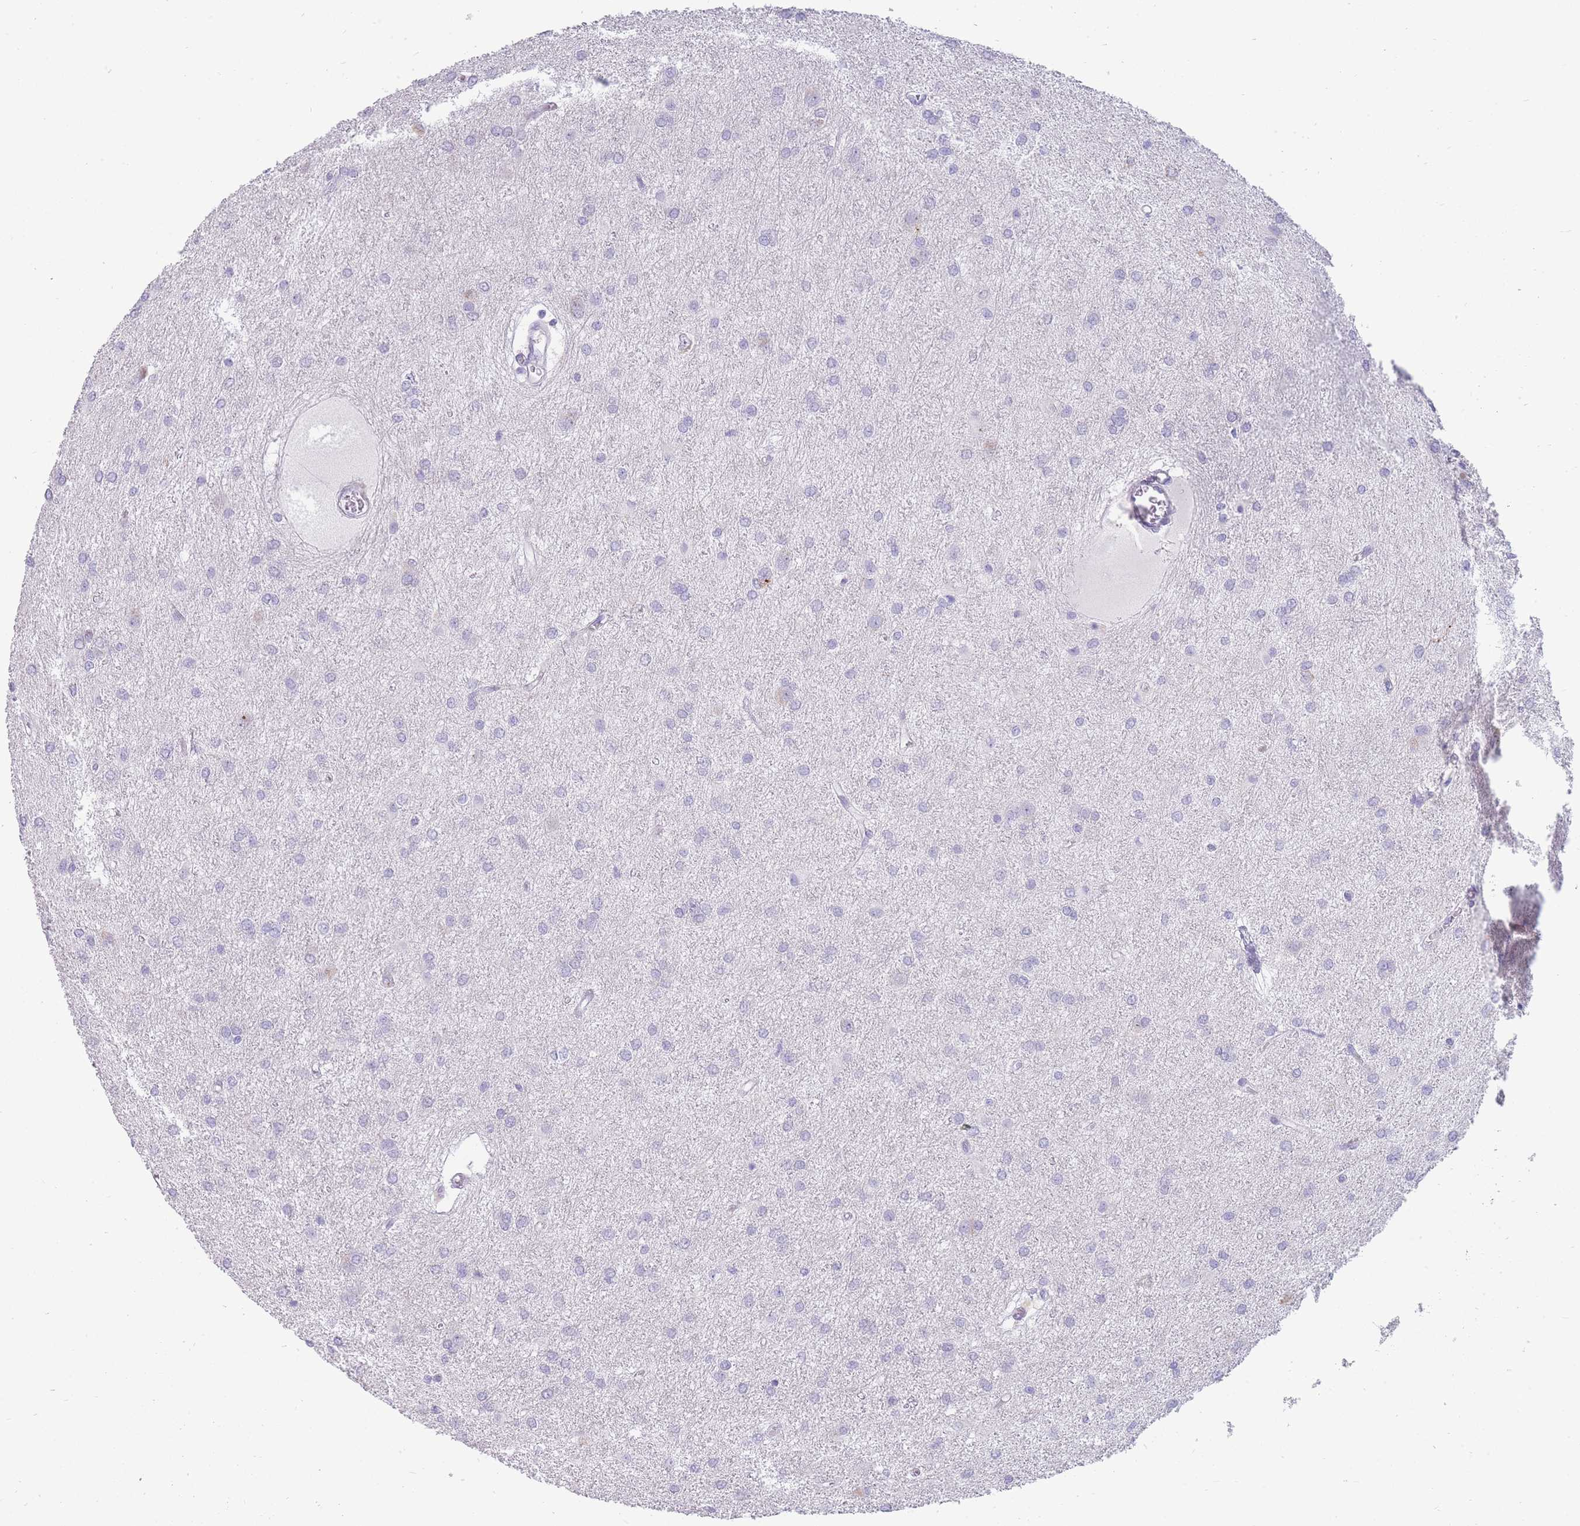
{"staining": {"intensity": "negative", "quantity": "none", "location": "none"}, "tissue": "glioma", "cell_type": "Tumor cells", "image_type": "cancer", "snomed": [{"axis": "morphology", "description": "Glioma, malignant, High grade"}, {"axis": "topography", "description": "Brain"}], "caption": "An IHC photomicrograph of glioma is shown. There is no staining in tumor cells of glioma.", "gene": "UPK1A", "patient": {"sex": "female", "age": 50}}